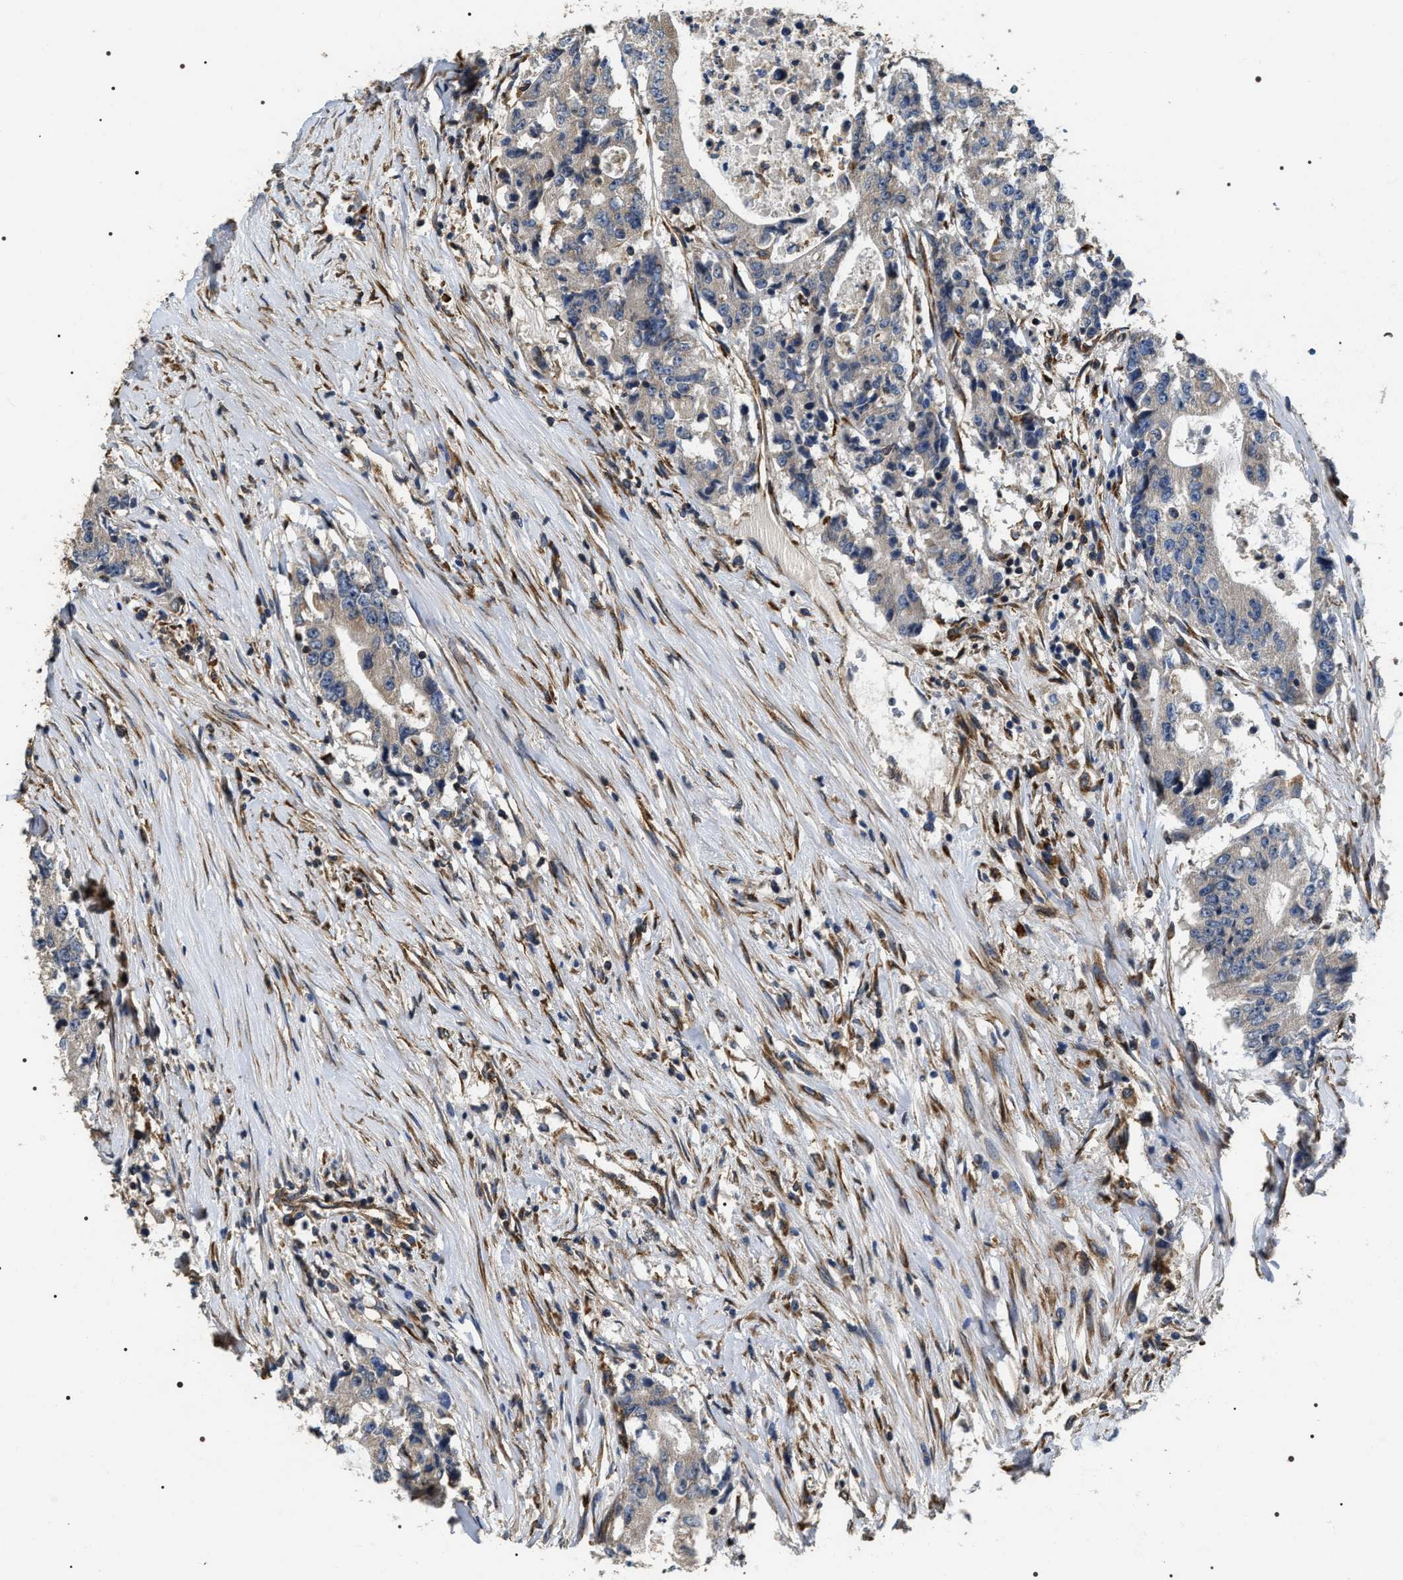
{"staining": {"intensity": "negative", "quantity": "none", "location": "none"}, "tissue": "colorectal cancer", "cell_type": "Tumor cells", "image_type": "cancer", "snomed": [{"axis": "morphology", "description": "Adenocarcinoma, NOS"}, {"axis": "topography", "description": "Colon"}], "caption": "Tumor cells are negative for protein expression in human adenocarcinoma (colorectal).", "gene": "ZC3HAV1L", "patient": {"sex": "female", "age": 77}}